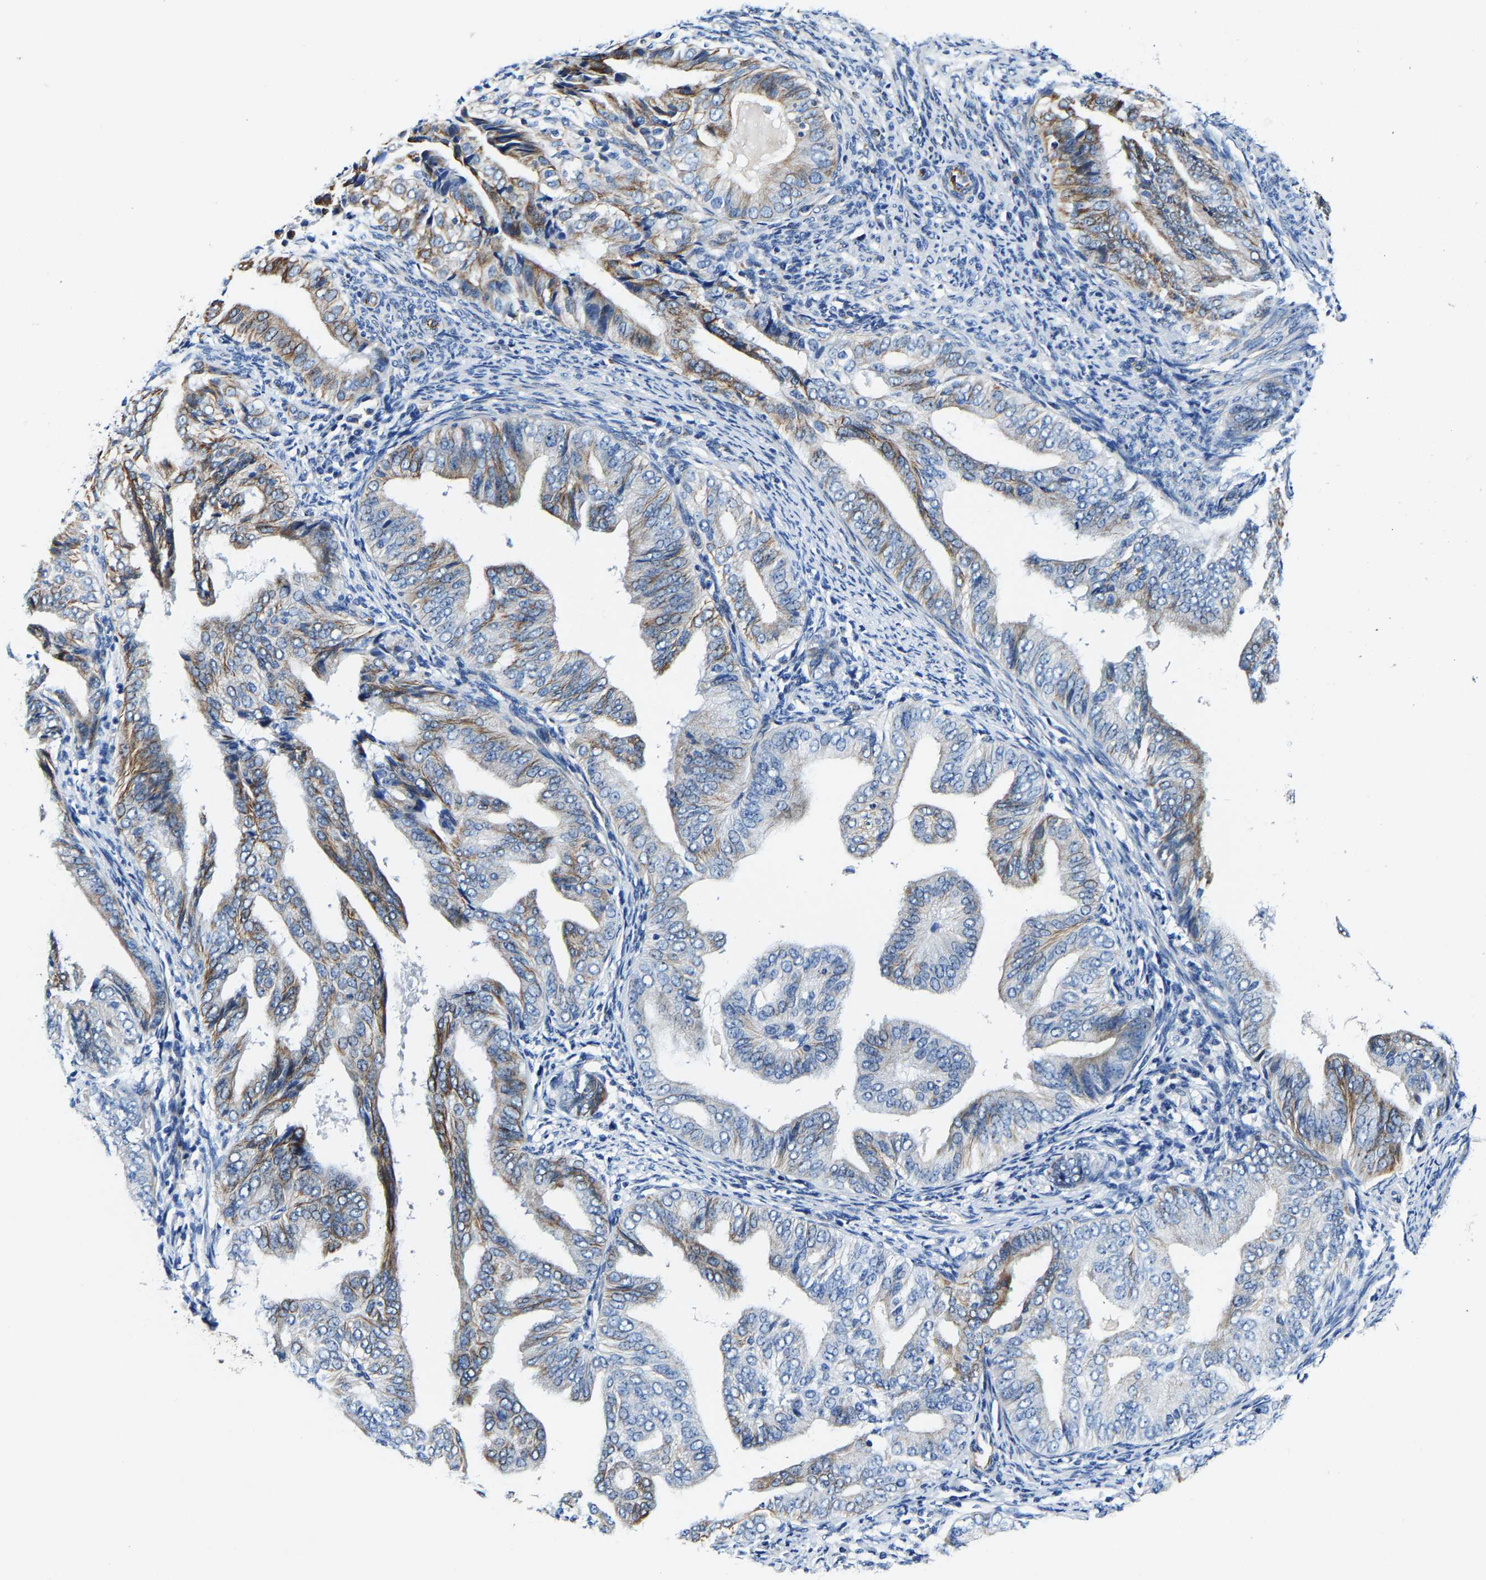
{"staining": {"intensity": "moderate", "quantity": "25%-75%", "location": "cytoplasmic/membranous"}, "tissue": "endometrial cancer", "cell_type": "Tumor cells", "image_type": "cancer", "snomed": [{"axis": "morphology", "description": "Adenocarcinoma, NOS"}, {"axis": "topography", "description": "Endometrium"}], "caption": "Protein staining reveals moderate cytoplasmic/membranous expression in about 25%-75% of tumor cells in endometrial cancer (adenocarcinoma).", "gene": "MMEL1", "patient": {"sex": "female", "age": 58}}